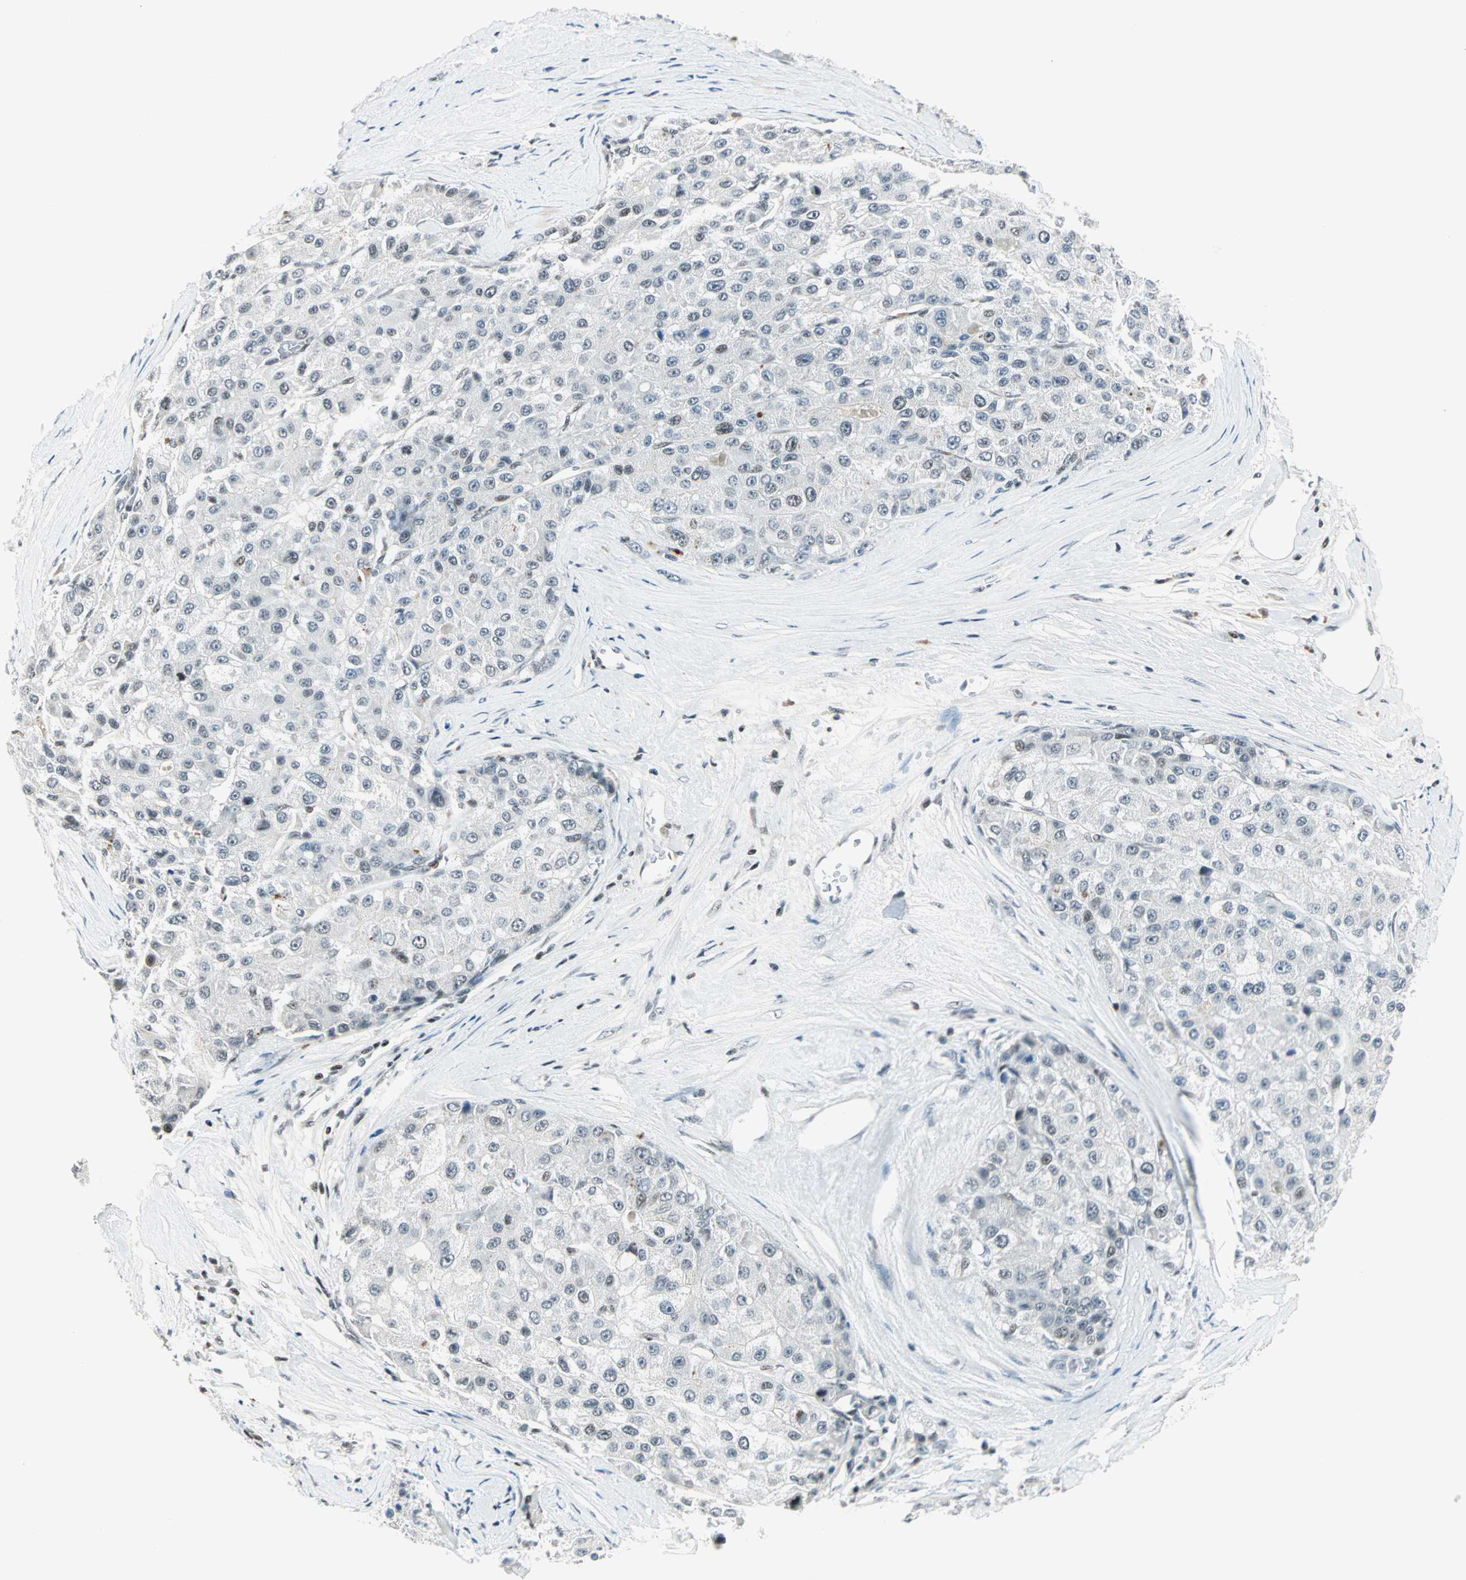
{"staining": {"intensity": "weak", "quantity": "<25%", "location": "nuclear"}, "tissue": "liver cancer", "cell_type": "Tumor cells", "image_type": "cancer", "snomed": [{"axis": "morphology", "description": "Carcinoma, Hepatocellular, NOS"}, {"axis": "topography", "description": "Liver"}], "caption": "Immunohistochemical staining of liver cancer (hepatocellular carcinoma) reveals no significant expression in tumor cells.", "gene": "SIN3A", "patient": {"sex": "male", "age": 80}}